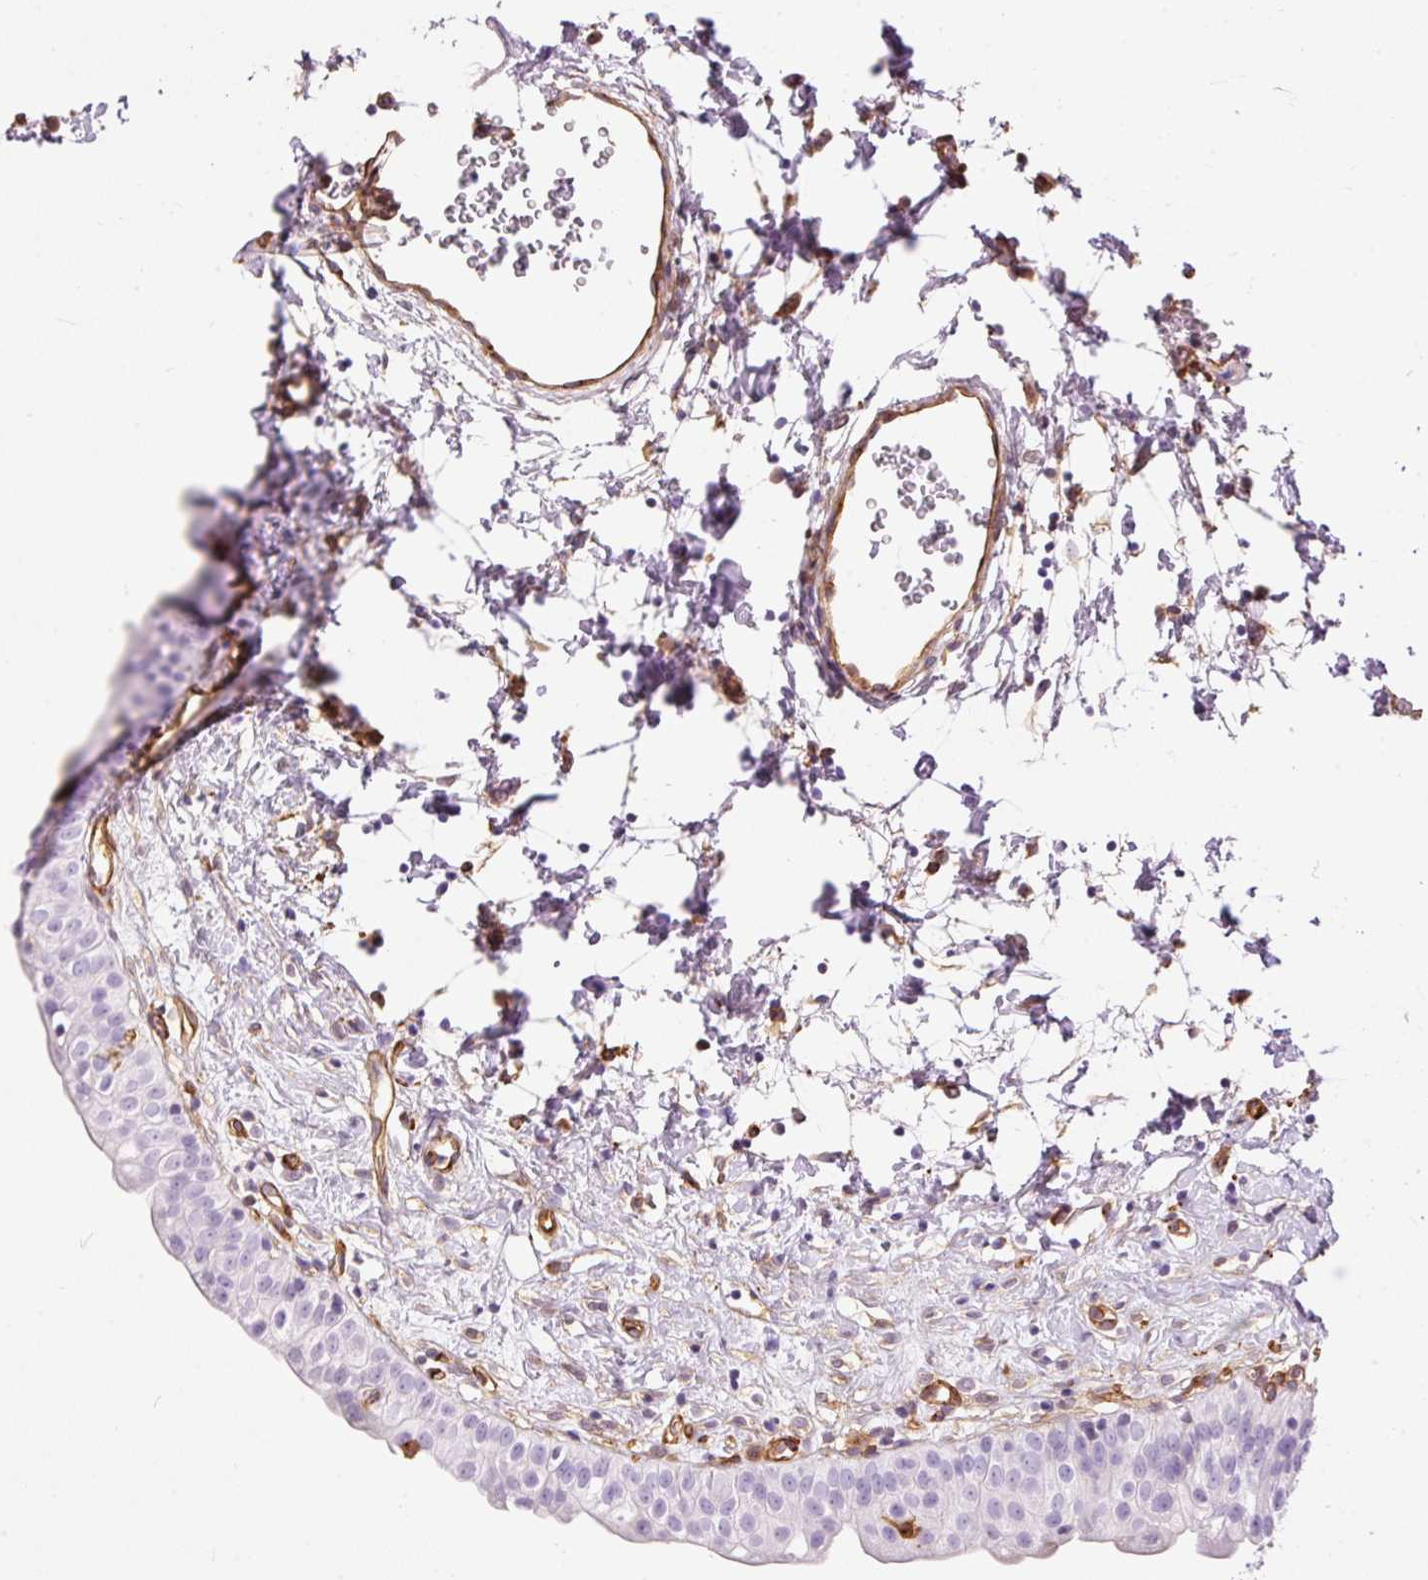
{"staining": {"intensity": "negative", "quantity": "none", "location": "none"}, "tissue": "urinary bladder", "cell_type": "Urothelial cells", "image_type": "normal", "snomed": [{"axis": "morphology", "description": "Normal tissue, NOS"}, {"axis": "topography", "description": "Urinary bladder"}], "caption": "High power microscopy histopathology image of an immunohistochemistry histopathology image of benign urinary bladder, revealing no significant staining in urothelial cells.", "gene": "ENSG00000249624", "patient": {"sex": "male", "age": 51}}